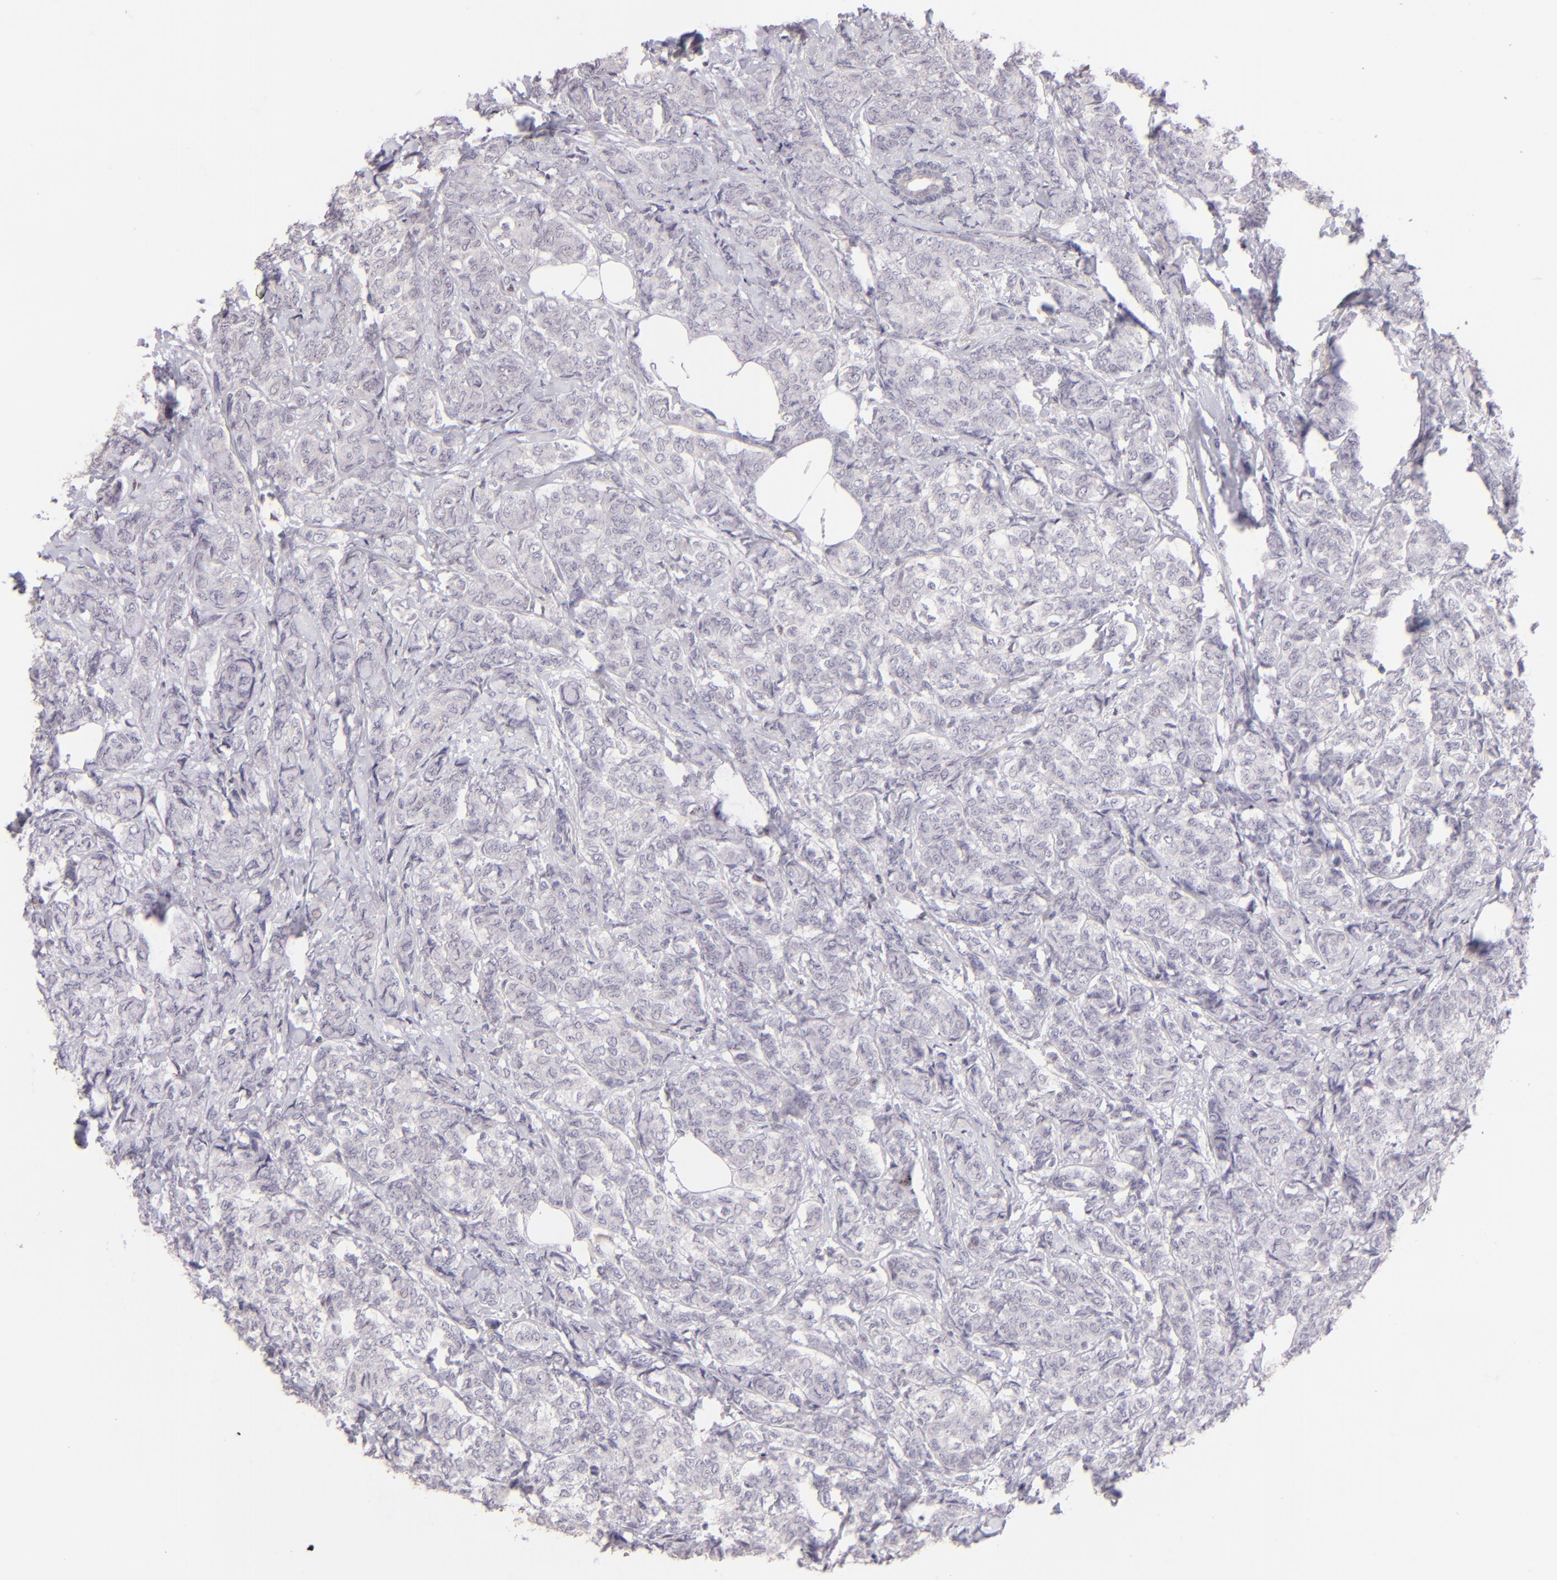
{"staining": {"intensity": "negative", "quantity": "none", "location": "none"}, "tissue": "breast cancer", "cell_type": "Tumor cells", "image_type": "cancer", "snomed": [{"axis": "morphology", "description": "Lobular carcinoma"}, {"axis": "topography", "description": "Breast"}], "caption": "An immunohistochemistry histopathology image of breast cancer (lobular carcinoma) is shown. There is no staining in tumor cells of breast cancer (lobular carcinoma).", "gene": "MAGEA1", "patient": {"sex": "female", "age": 60}}